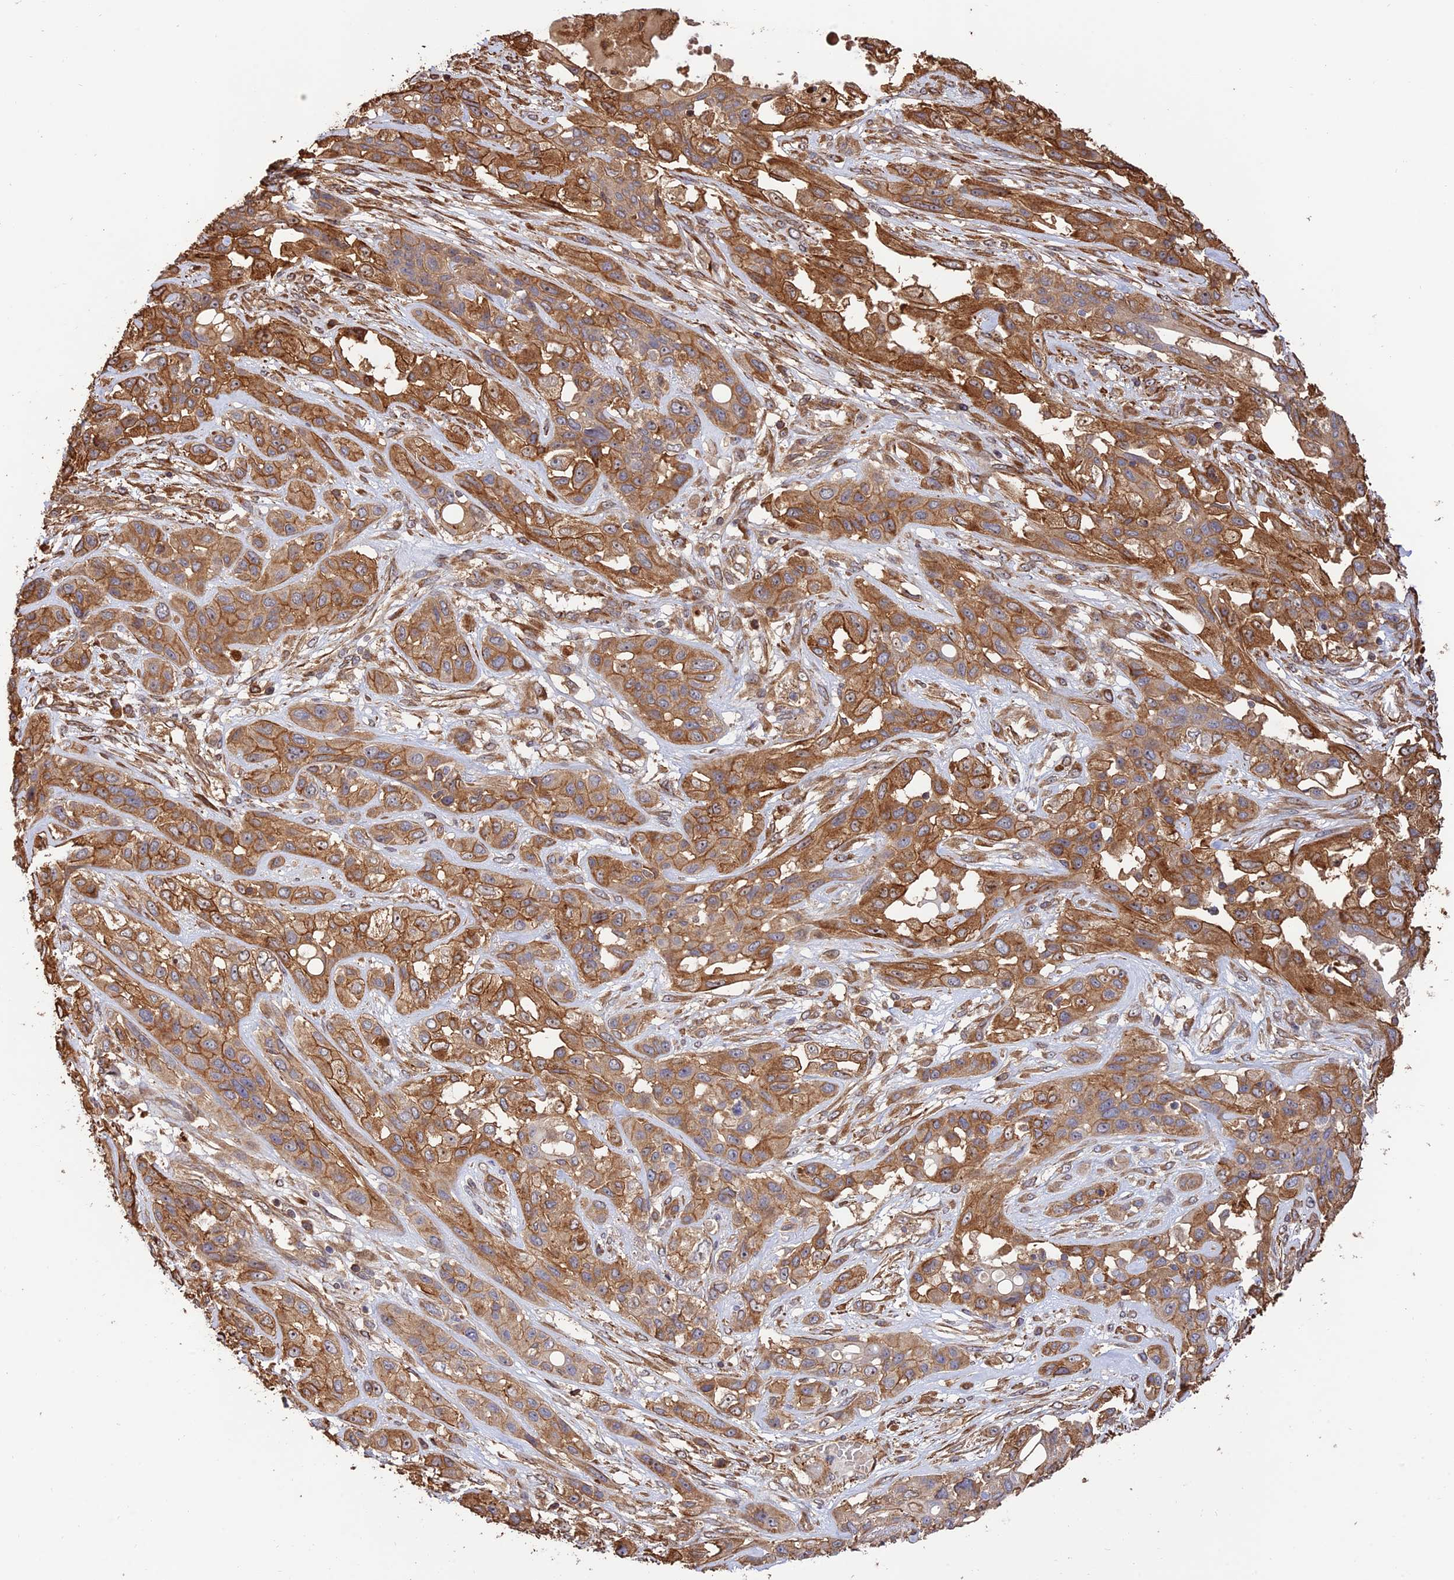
{"staining": {"intensity": "moderate", "quantity": ">75%", "location": "cytoplasmic/membranous"}, "tissue": "lung cancer", "cell_type": "Tumor cells", "image_type": "cancer", "snomed": [{"axis": "morphology", "description": "Squamous cell carcinoma, NOS"}, {"axis": "topography", "description": "Lung"}], "caption": "This micrograph exhibits IHC staining of human squamous cell carcinoma (lung), with medium moderate cytoplasmic/membranous expression in about >75% of tumor cells.", "gene": "CREBL2", "patient": {"sex": "female", "age": 70}}